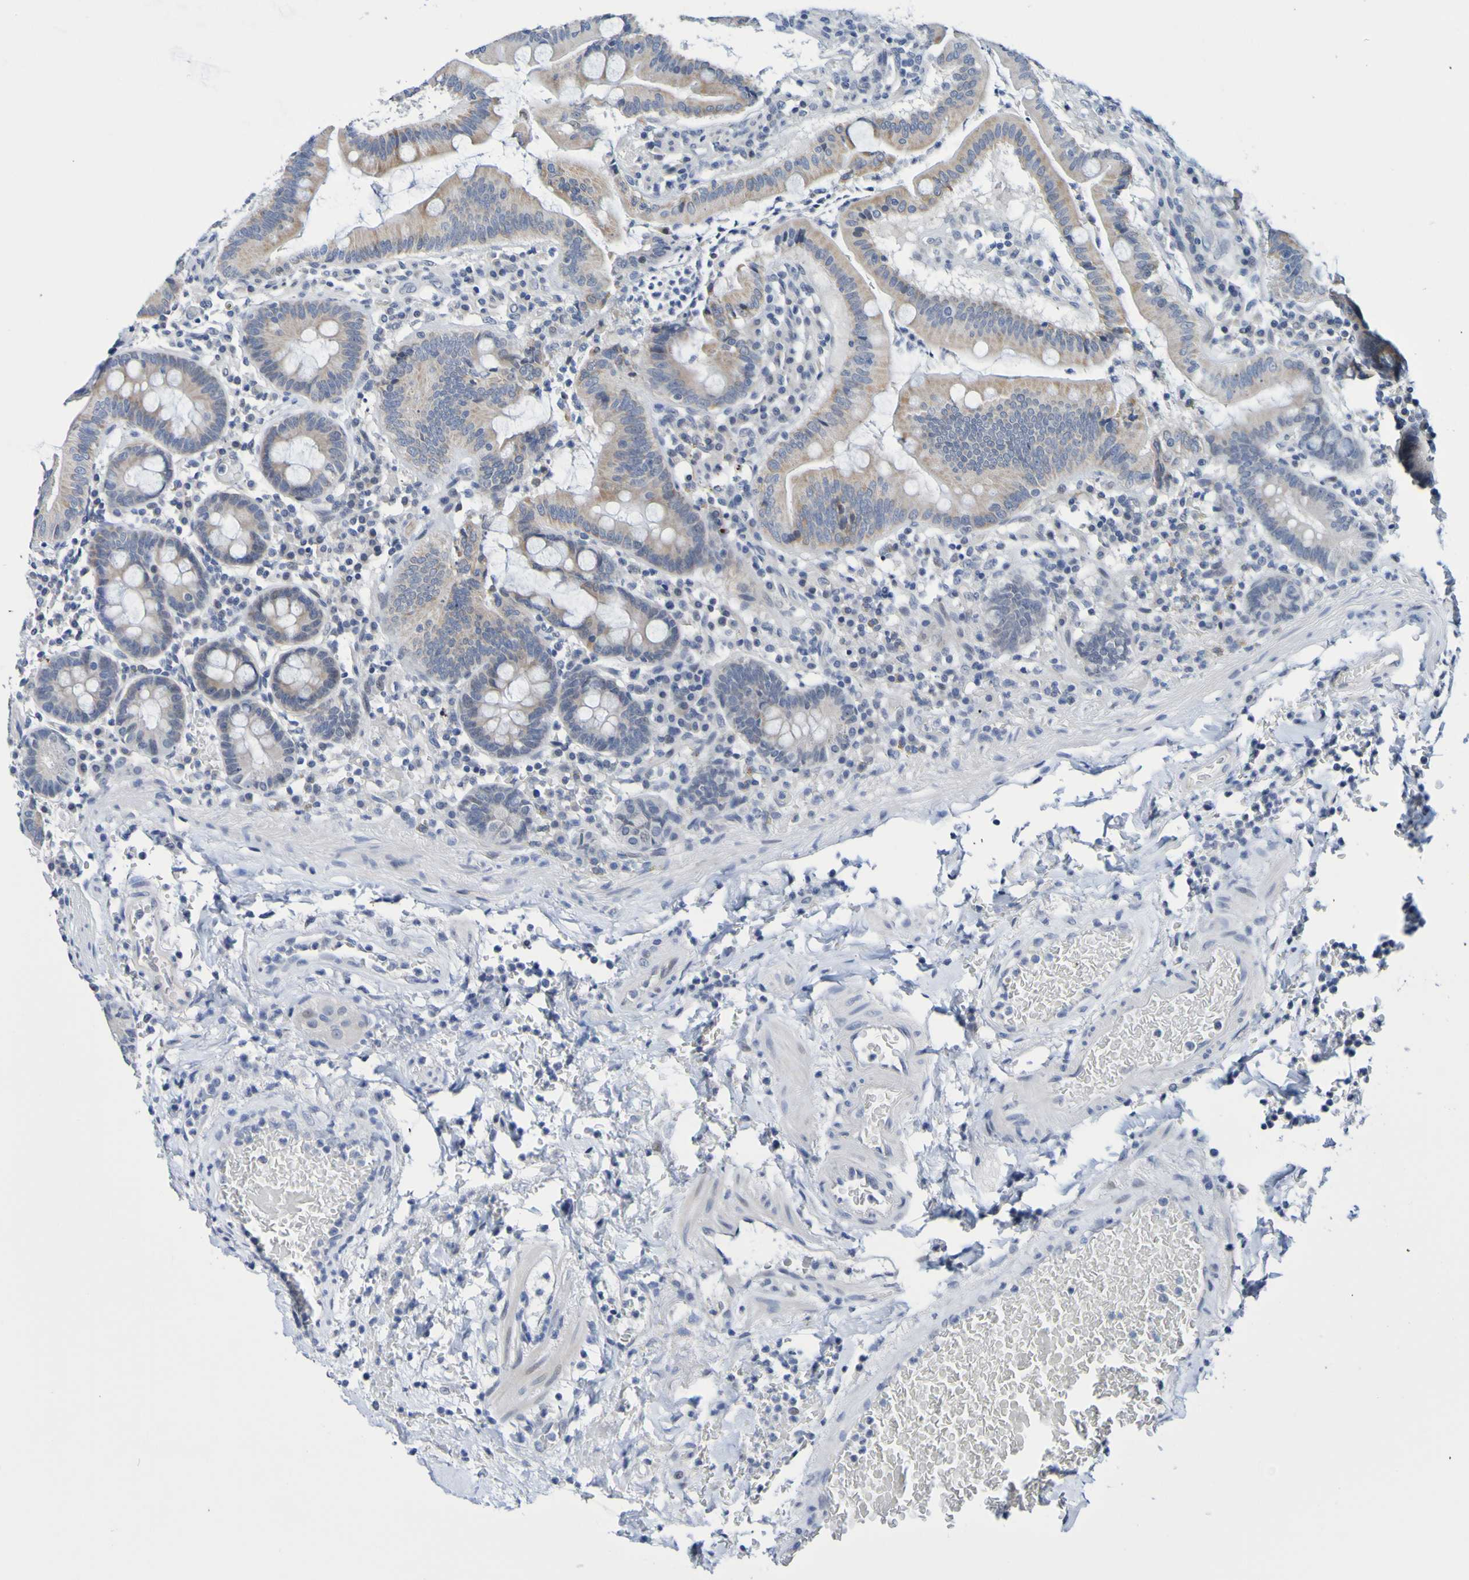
{"staining": {"intensity": "weak", "quantity": "25%-75%", "location": "cytoplasmic/membranous"}, "tissue": "stomach", "cell_type": "Glandular cells", "image_type": "normal", "snomed": [{"axis": "morphology", "description": "Normal tissue, NOS"}, {"axis": "topography", "description": "Stomach, upper"}], "caption": "An immunohistochemistry (IHC) photomicrograph of unremarkable tissue is shown. Protein staining in brown labels weak cytoplasmic/membranous positivity in stomach within glandular cells.", "gene": "VMA21", "patient": {"sex": "male", "age": 68}}